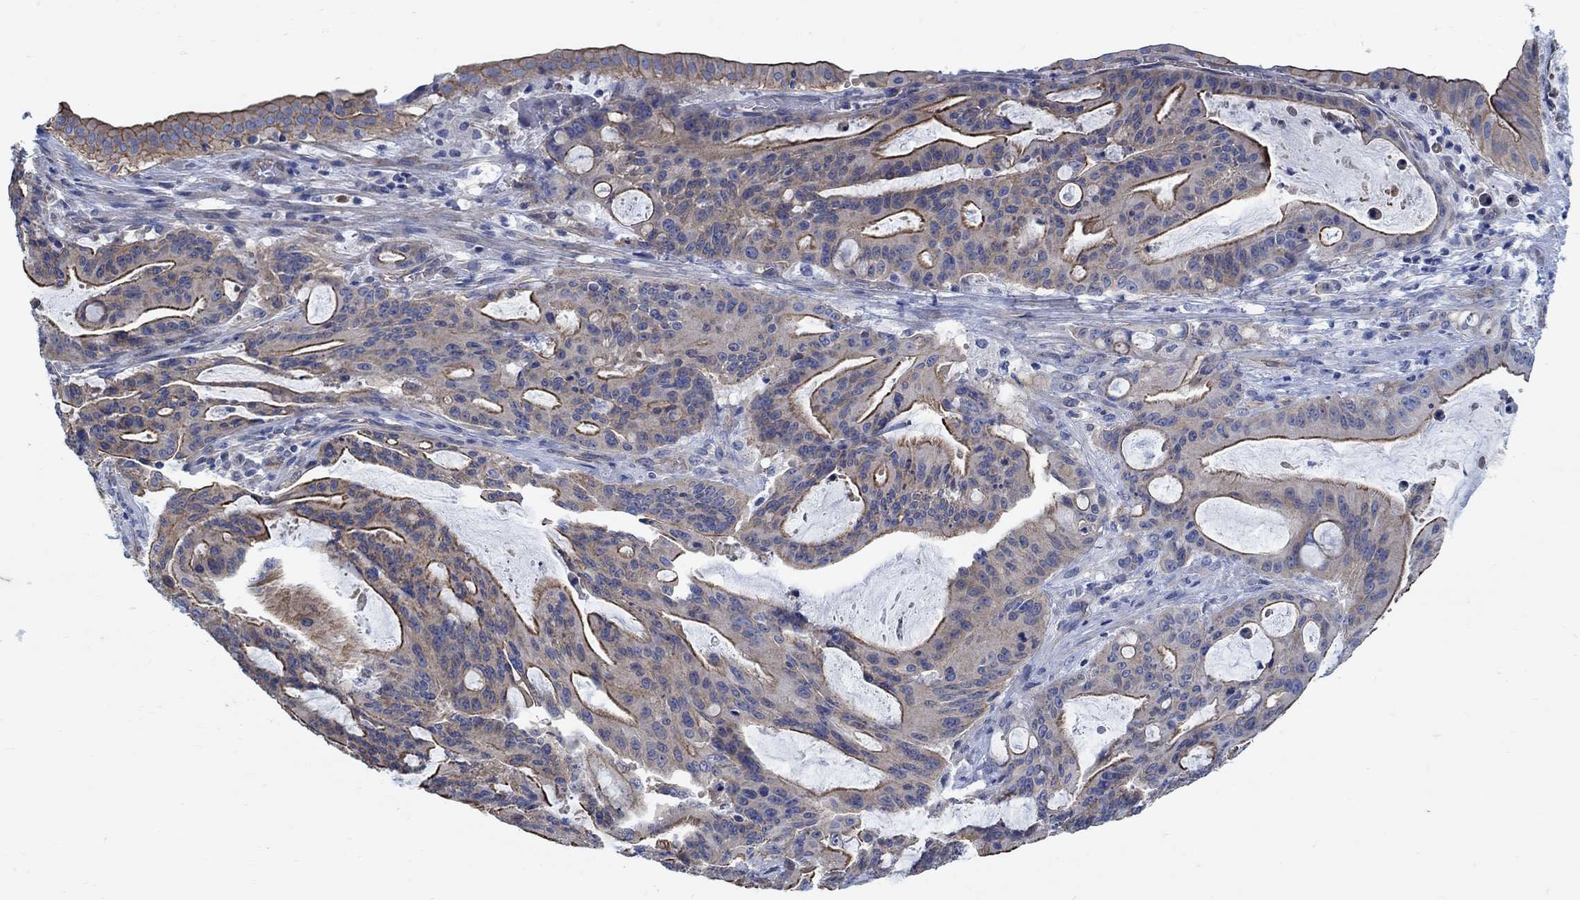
{"staining": {"intensity": "strong", "quantity": "<25%", "location": "cytoplasmic/membranous"}, "tissue": "liver cancer", "cell_type": "Tumor cells", "image_type": "cancer", "snomed": [{"axis": "morphology", "description": "Cholangiocarcinoma"}, {"axis": "topography", "description": "Liver"}], "caption": "About <25% of tumor cells in cholangiocarcinoma (liver) display strong cytoplasmic/membranous protein staining as visualized by brown immunohistochemical staining.", "gene": "TMEM198", "patient": {"sex": "female", "age": 73}}